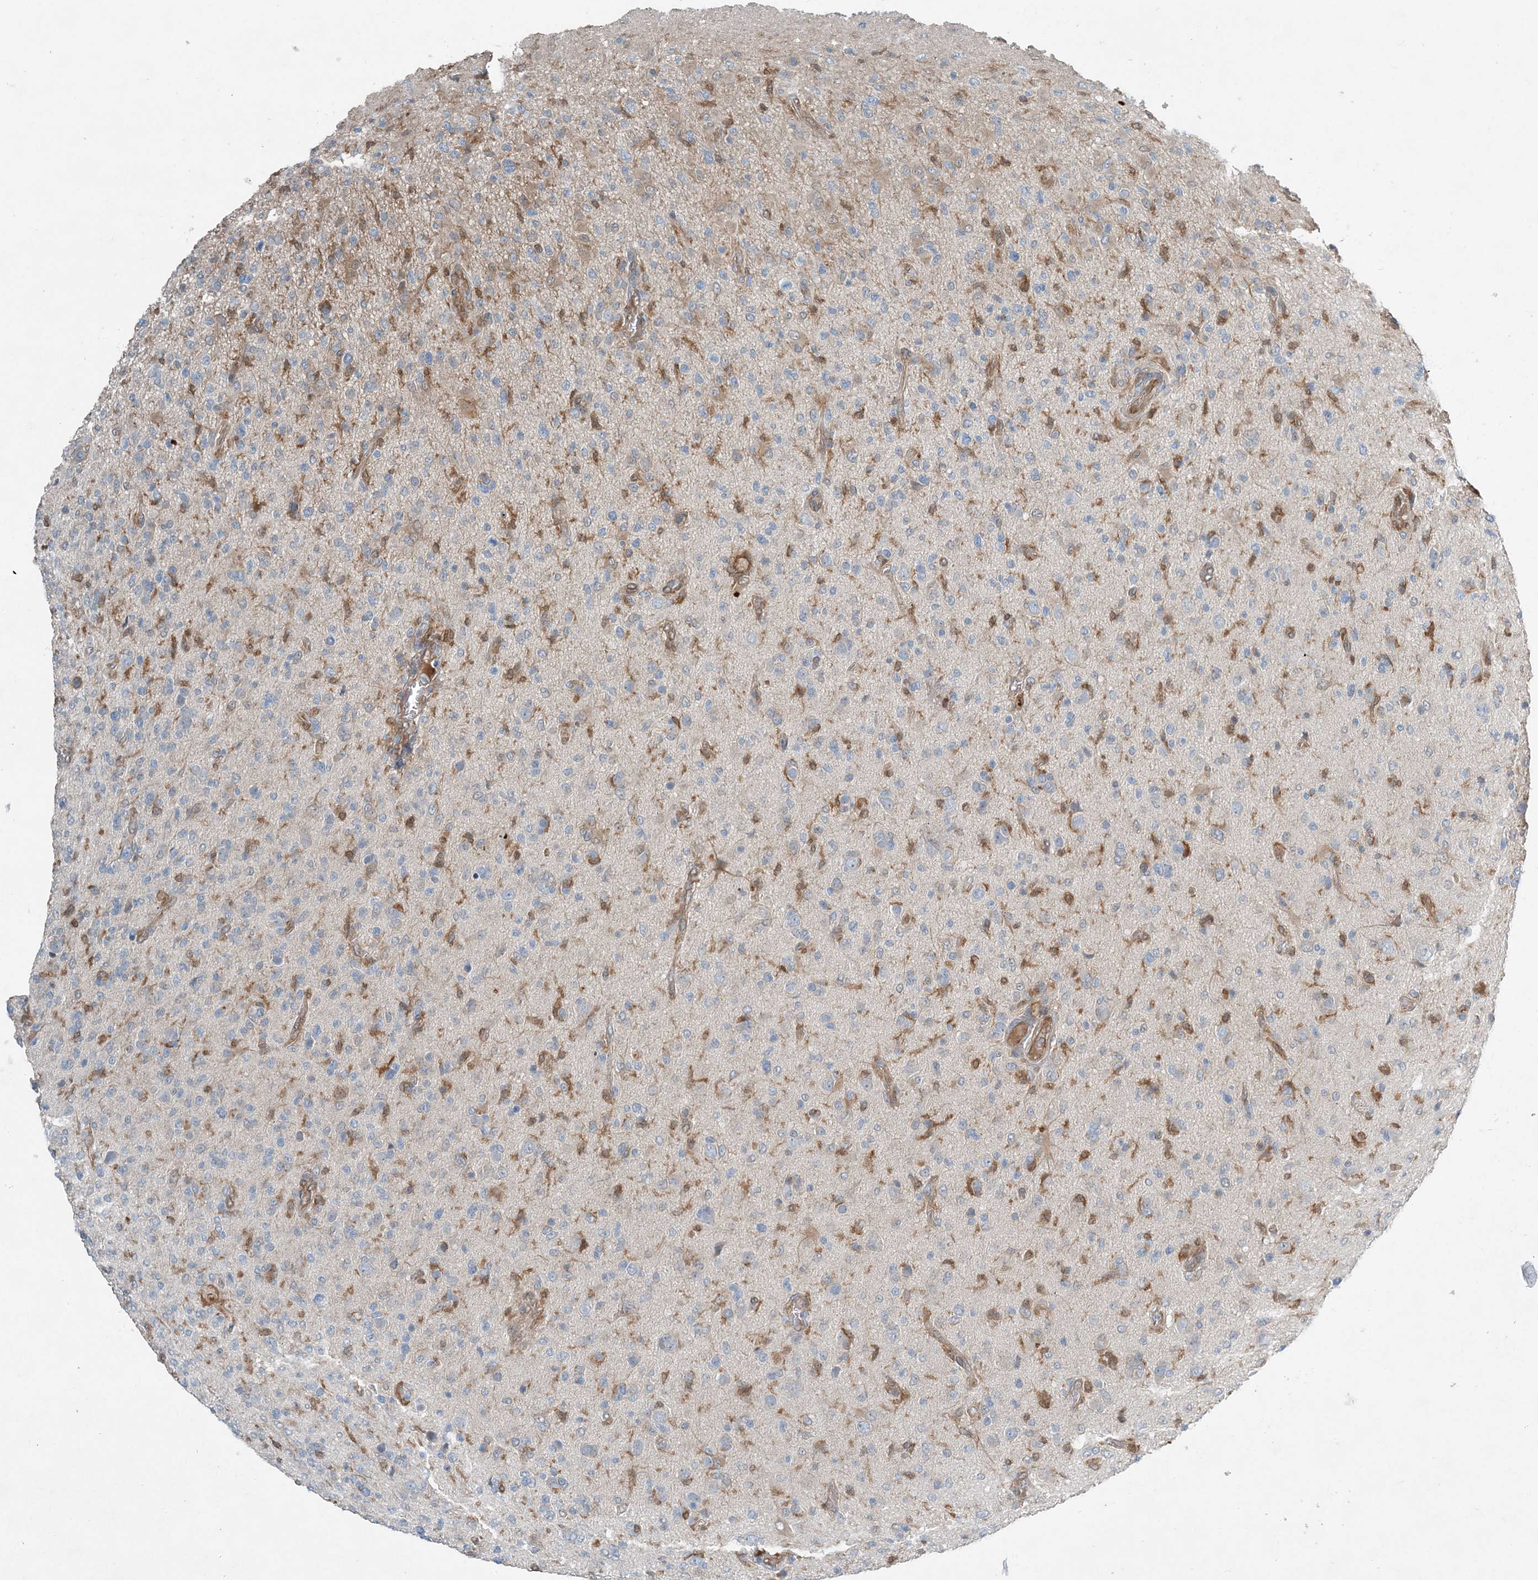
{"staining": {"intensity": "negative", "quantity": "none", "location": "none"}, "tissue": "glioma", "cell_type": "Tumor cells", "image_type": "cancer", "snomed": [{"axis": "morphology", "description": "Glioma, malignant, High grade"}, {"axis": "topography", "description": "Brain"}], "caption": "High power microscopy image of an immunohistochemistry image of glioma, revealing no significant staining in tumor cells.", "gene": "ARMH1", "patient": {"sex": "female", "age": 57}}